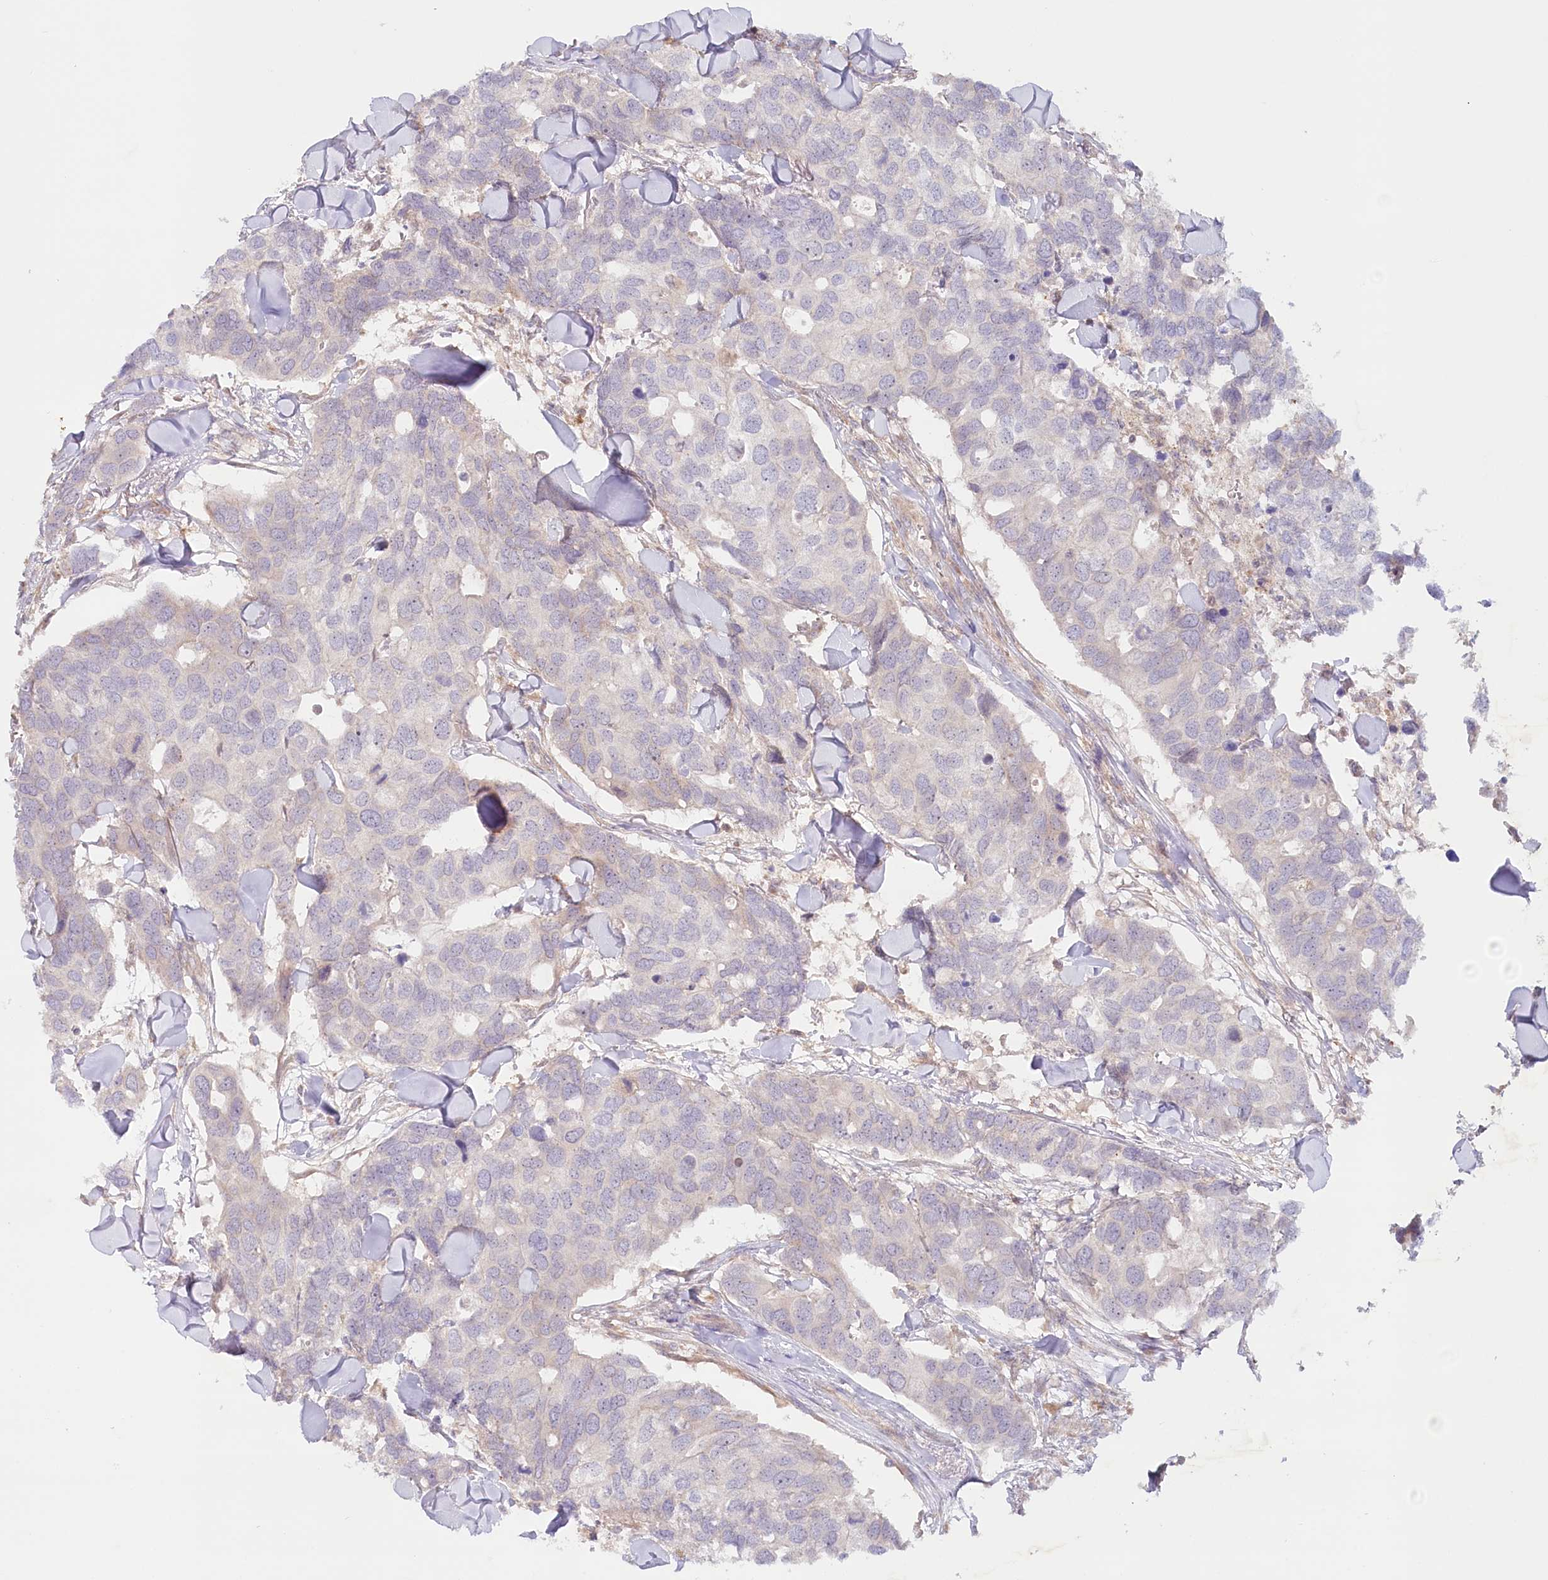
{"staining": {"intensity": "negative", "quantity": "none", "location": "none"}, "tissue": "breast cancer", "cell_type": "Tumor cells", "image_type": "cancer", "snomed": [{"axis": "morphology", "description": "Duct carcinoma"}, {"axis": "topography", "description": "Breast"}], "caption": "Tumor cells show no significant staining in infiltrating ductal carcinoma (breast). The staining was performed using DAB (3,3'-diaminobenzidine) to visualize the protein expression in brown, while the nuclei were stained in blue with hematoxylin (Magnification: 20x).", "gene": "TNIP1", "patient": {"sex": "female", "age": 83}}